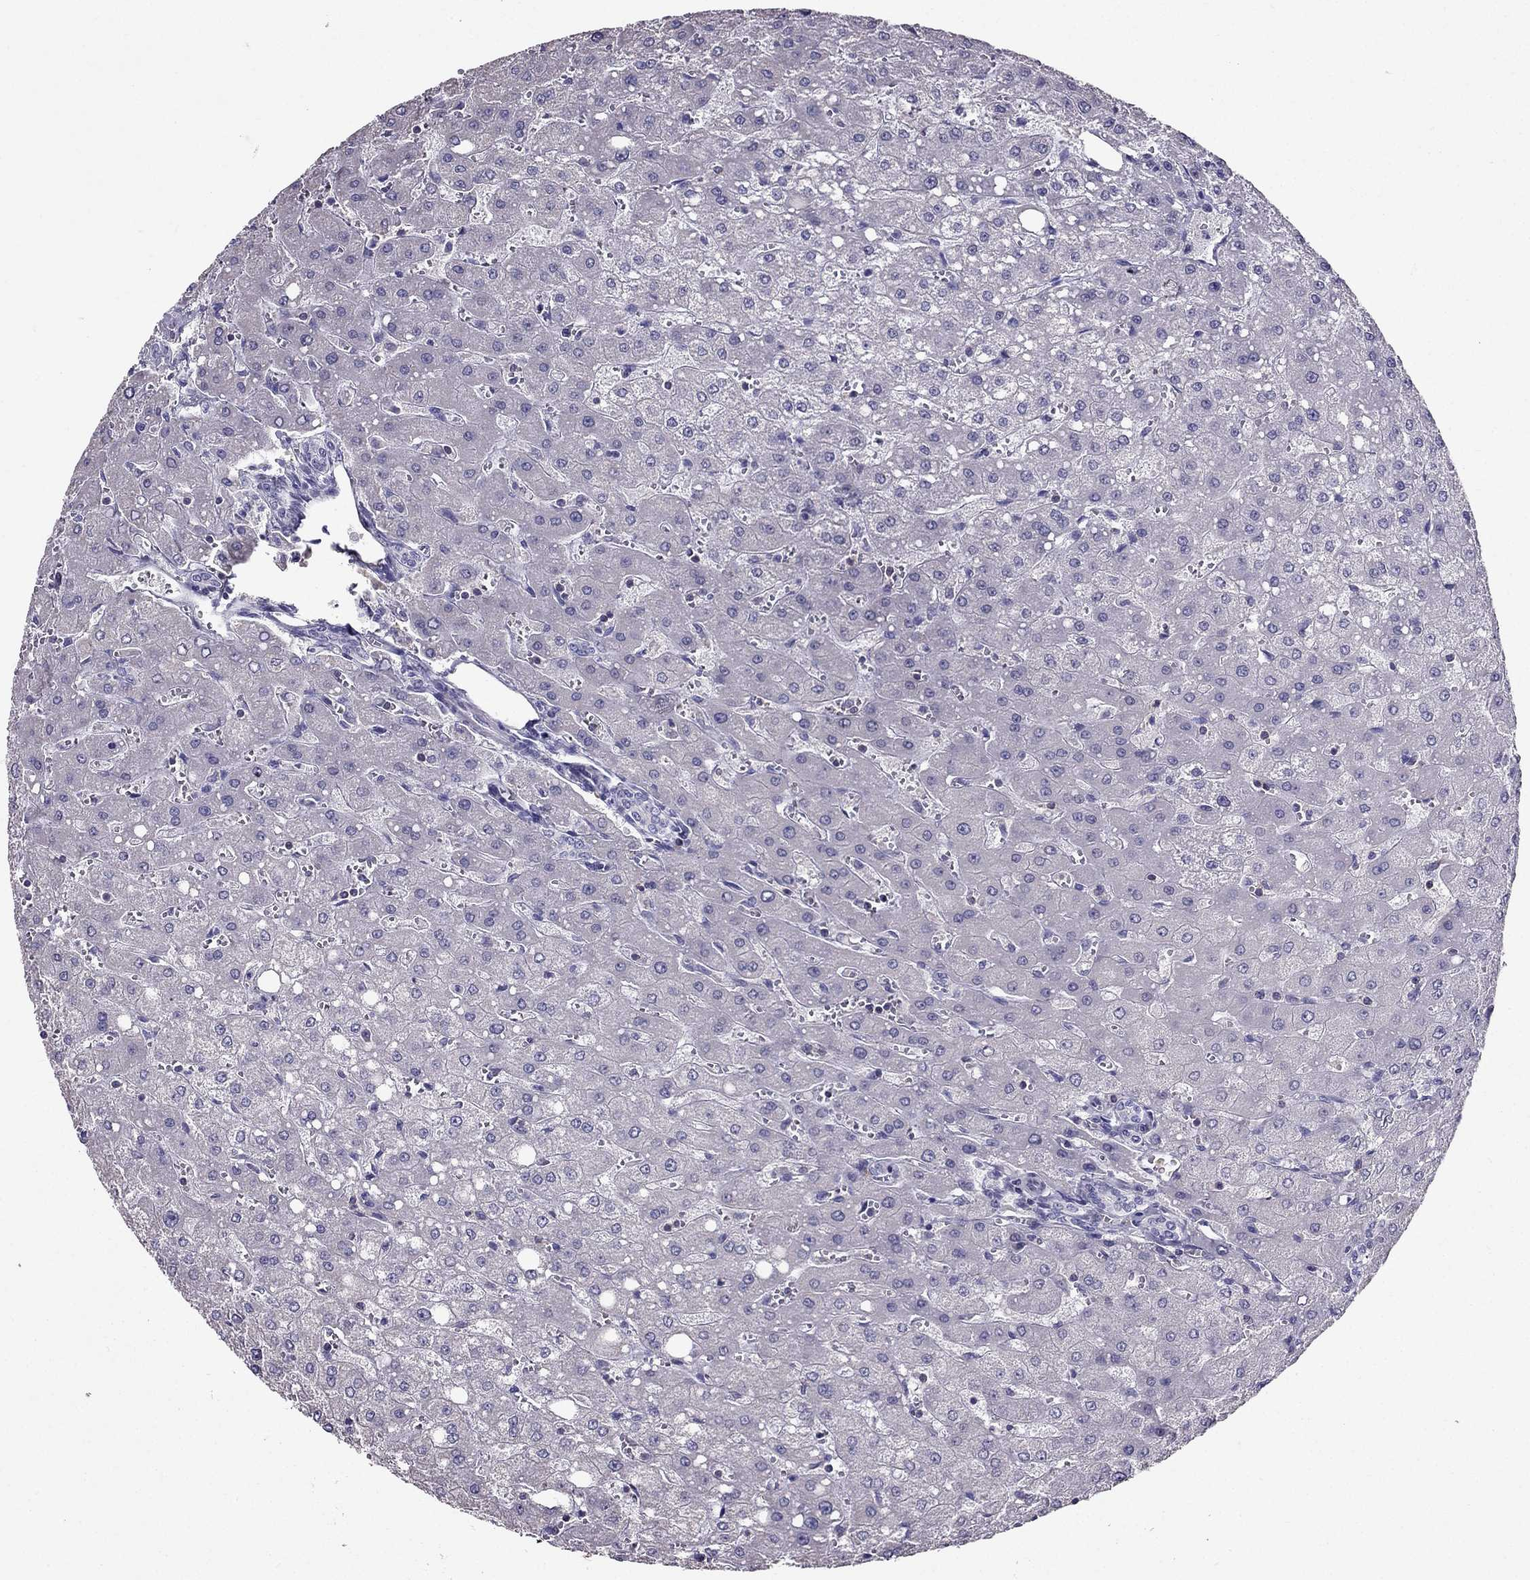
{"staining": {"intensity": "negative", "quantity": "none", "location": "none"}, "tissue": "liver", "cell_type": "Cholangiocytes", "image_type": "normal", "snomed": [{"axis": "morphology", "description": "Normal tissue, NOS"}, {"axis": "topography", "description": "Liver"}], "caption": "Immunohistochemistry of unremarkable human liver exhibits no positivity in cholangiocytes.", "gene": "AAK1", "patient": {"sex": "female", "age": 53}}